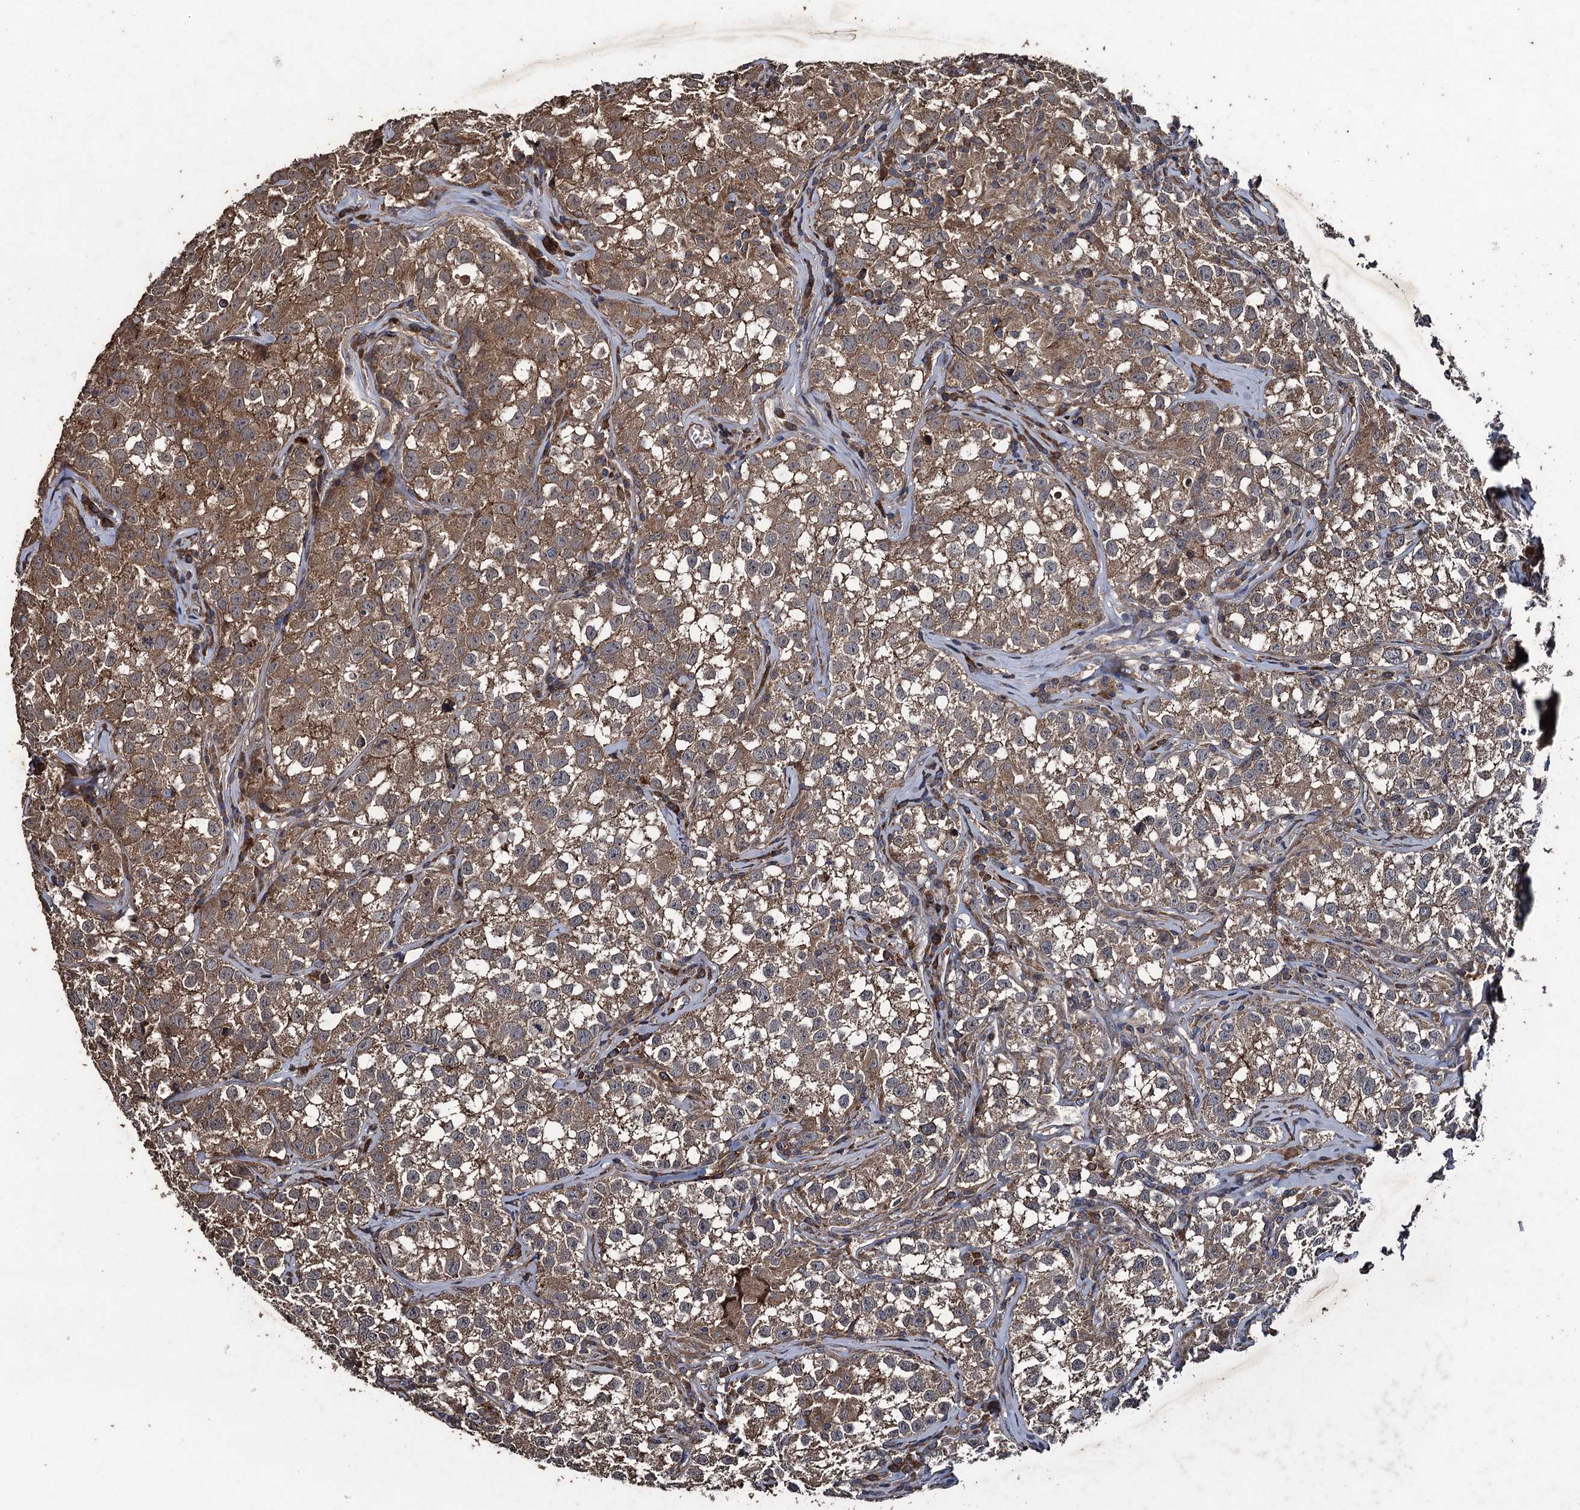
{"staining": {"intensity": "moderate", "quantity": ">75%", "location": "cytoplasmic/membranous"}, "tissue": "testis cancer", "cell_type": "Tumor cells", "image_type": "cancer", "snomed": [{"axis": "morphology", "description": "Seminoma, NOS"}, {"axis": "morphology", "description": "Carcinoma, Embryonal, NOS"}, {"axis": "topography", "description": "Testis"}], "caption": "Immunohistochemical staining of human testis cancer (embryonal carcinoma) demonstrates medium levels of moderate cytoplasmic/membranous protein staining in about >75% of tumor cells.", "gene": "TXNDC11", "patient": {"sex": "male", "age": 43}}